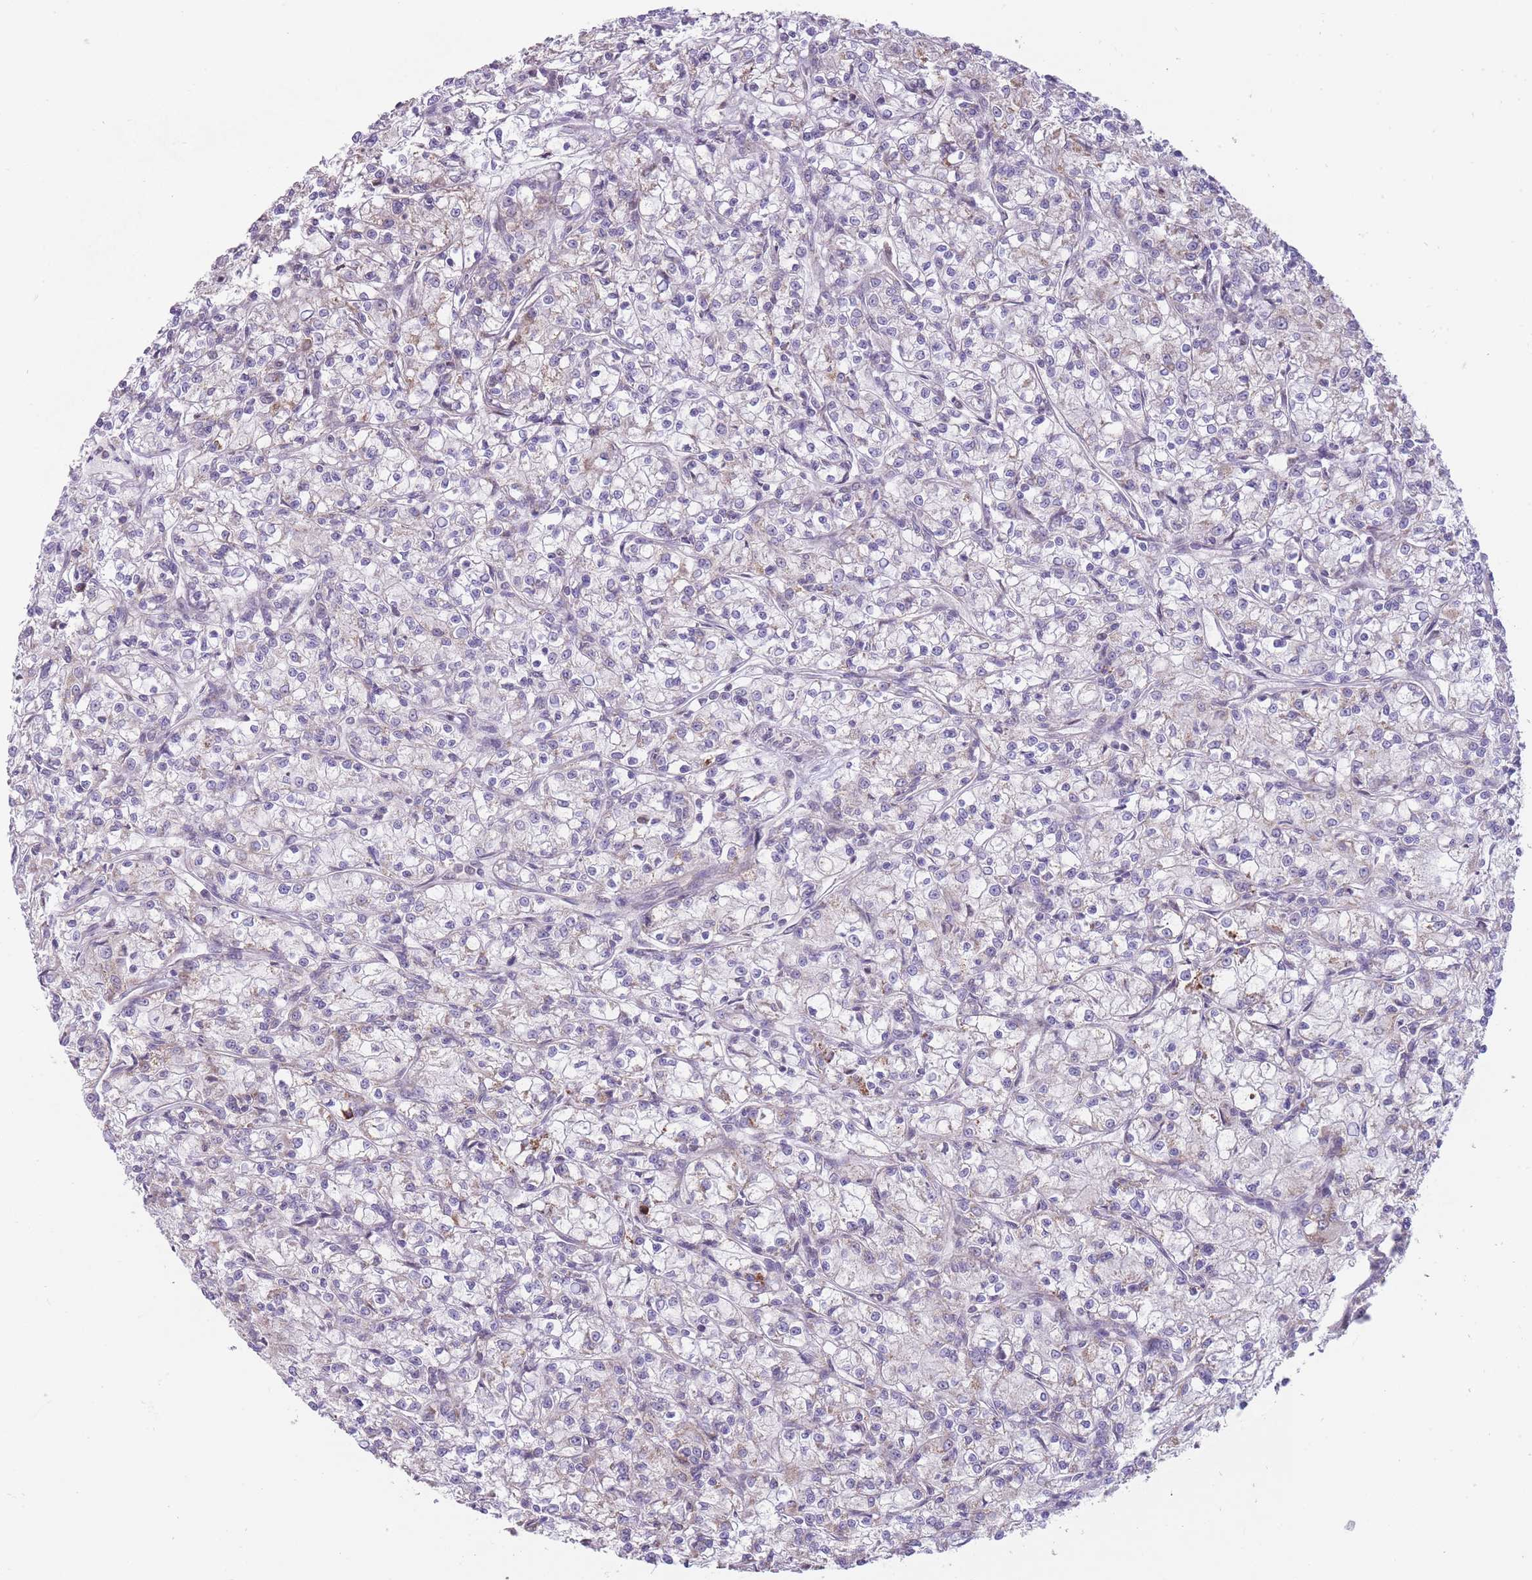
{"staining": {"intensity": "negative", "quantity": "none", "location": "none"}, "tissue": "renal cancer", "cell_type": "Tumor cells", "image_type": "cancer", "snomed": [{"axis": "morphology", "description": "Adenocarcinoma, NOS"}, {"axis": "topography", "description": "Kidney"}], "caption": "A photomicrograph of adenocarcinoma (renal) stained for a protein exhibits no brown staining in tumor cells.", "gene": "NELL1", "patient": {"sex": "female", "age": 59}}